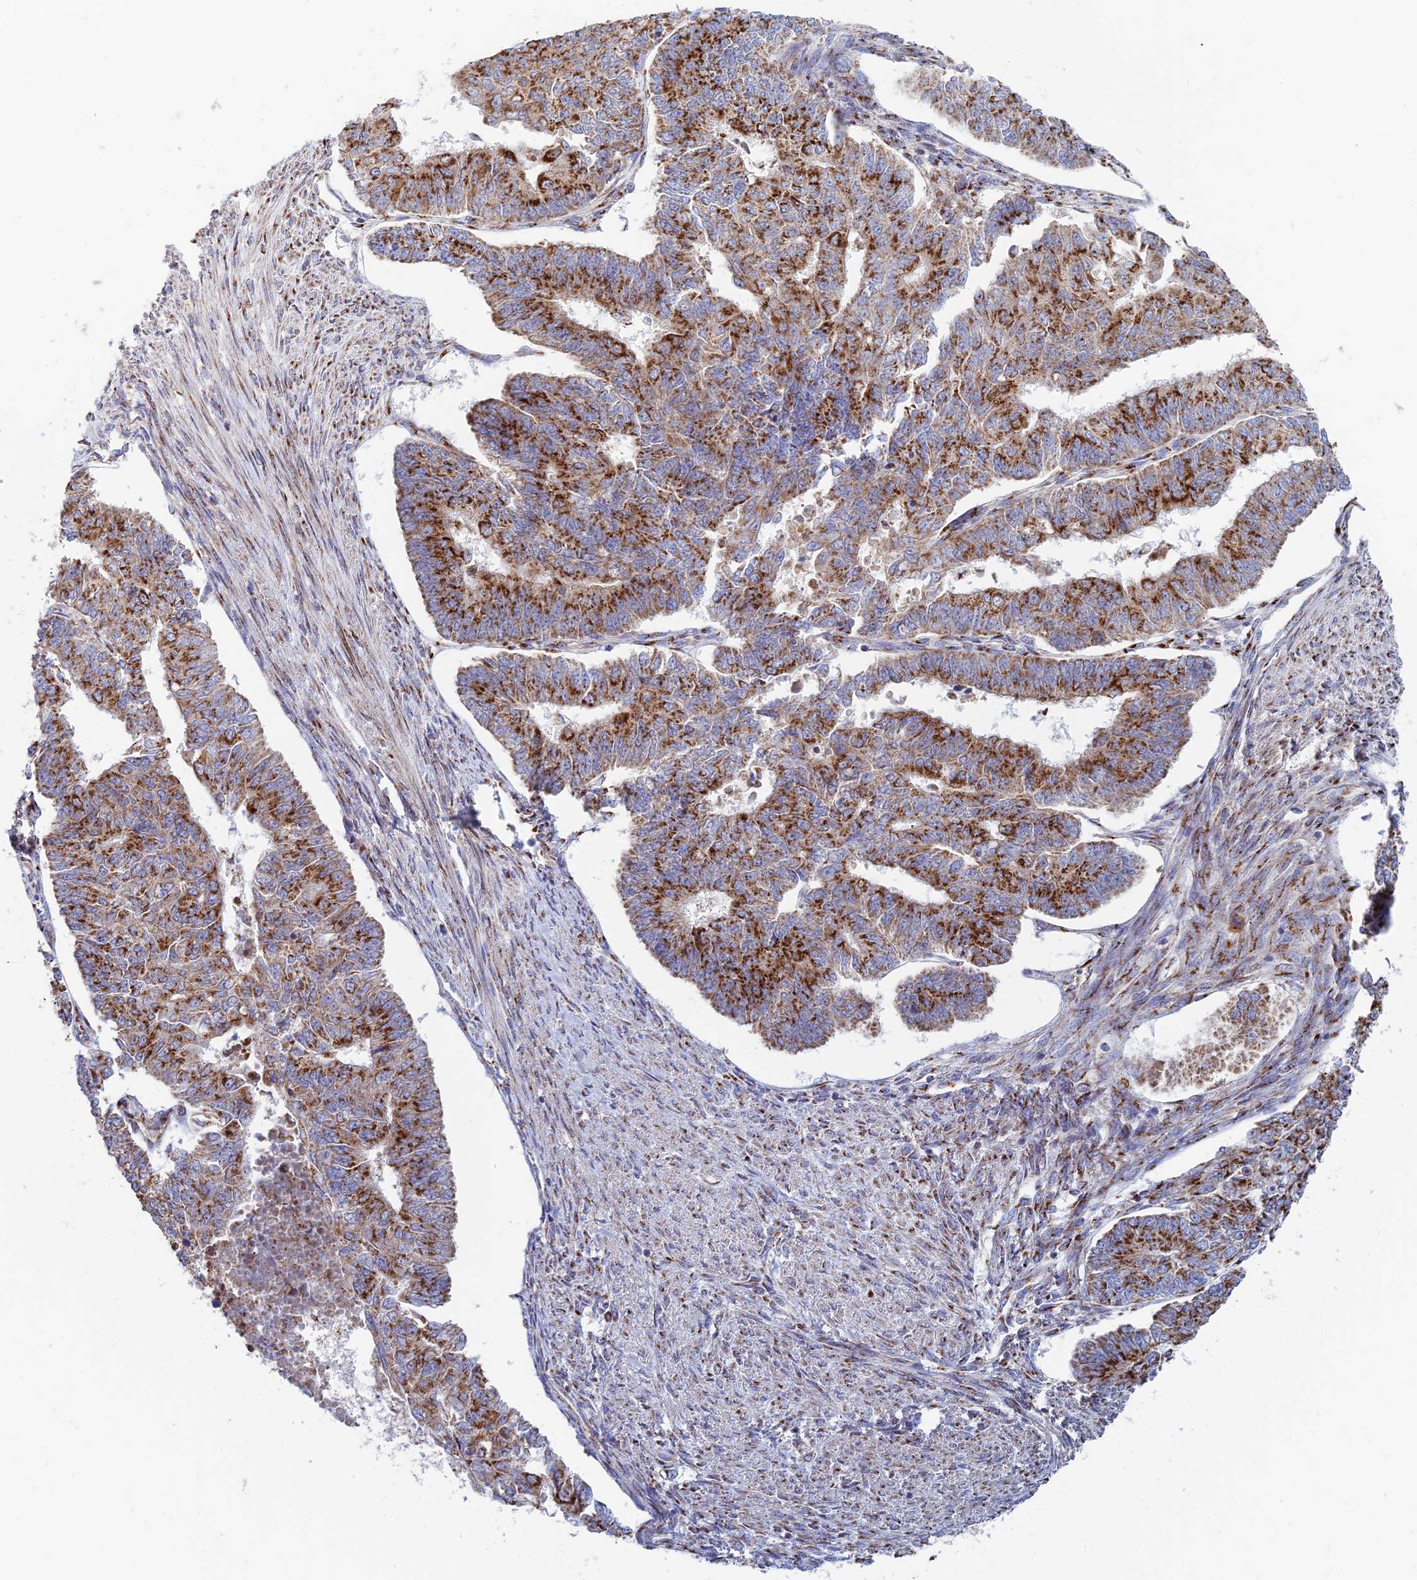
{"staining": {"intensity": "strong", "quantity": ">75%", "location": "cytoplasmic/membranous"}, "tissue": "endometrial cancer", "cell_type": "Tumor cells", "image_type": "cancer", "snomed": [{"axis": "morphology", "description": "Adenocarcinoma, NOS"}, {"axis": "topography", "description": "Endometrium"}], "caption": "The immunohistochemical stain highlights strong cytoplasmic/membranous positivity in tumor cells of endometrial cancer tissue.", "gene": "HS2ST1", "patient": {"sex": "female", "age": 32}}